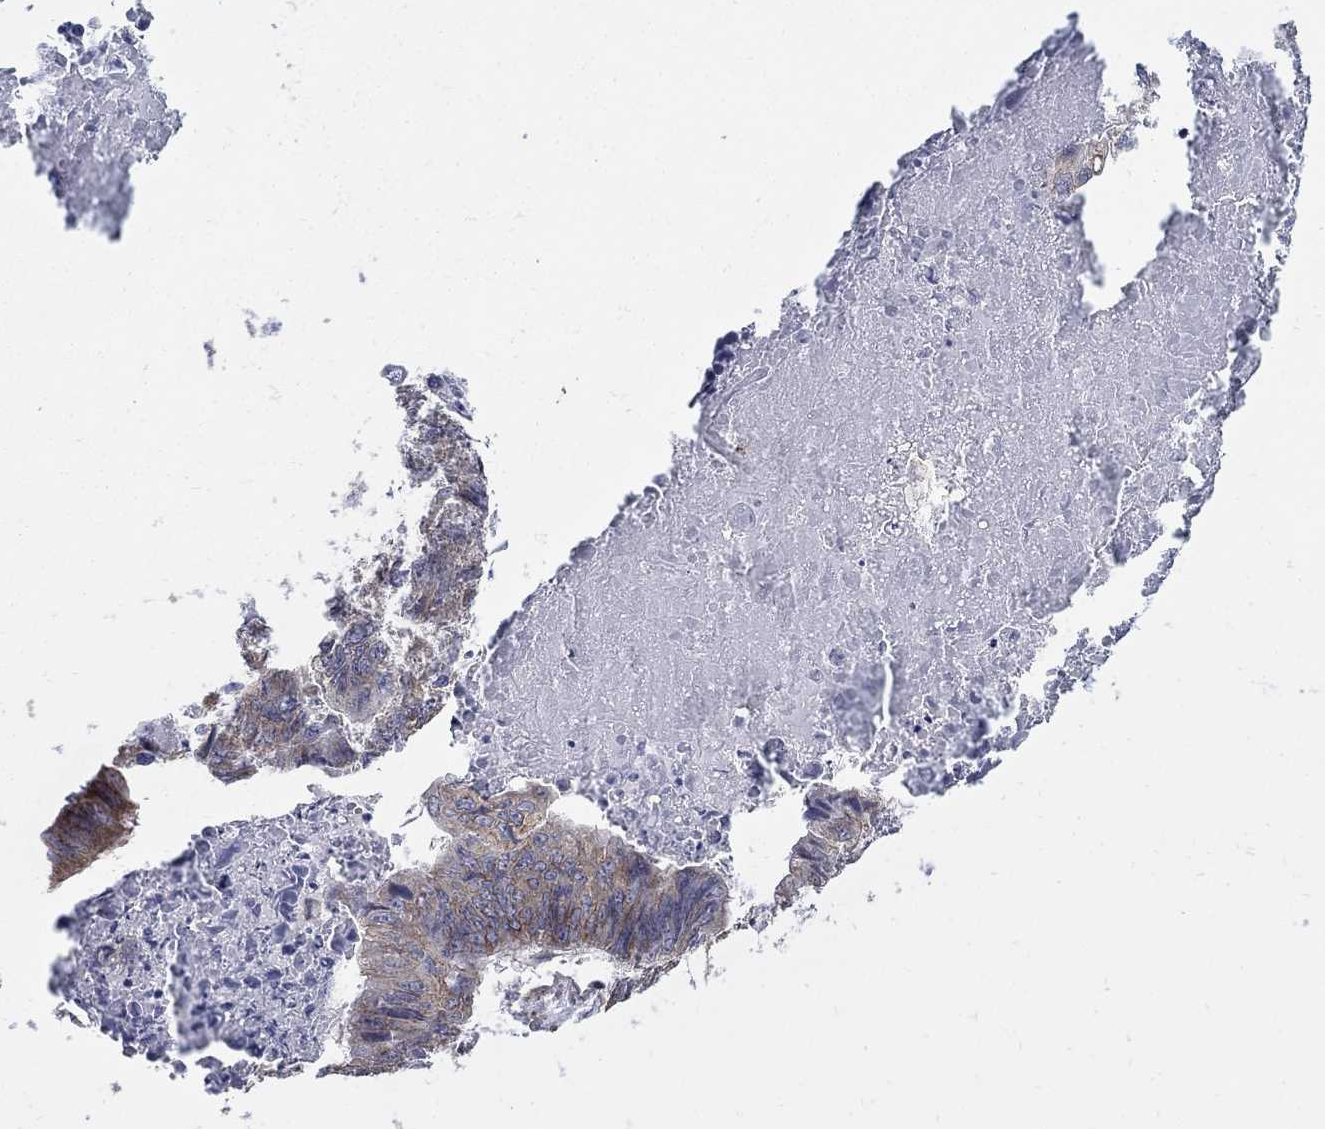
{"staining": {"intensity": "moderate", "quantity": "25%-75%", "location": "cytoplasmic/membranous"}, "tissue": "stomach cancer", "cell_type": "Tumor cells", "image_type": "cancer", "snomed": [{"axis": "morphology", "description": "Adenocarcinoma, NOS"}, {"axis": "topography", "description": "Stomach, lower"}], "caption": "Protein analysis of adenocarcinoma (stomach) tissue reveals moderate cytoplasmic/membranous positivity in about 25%-75% of tumor cells.", "gene": "SEPTIN8", "patient": {"sex": "male", "age": 77}}